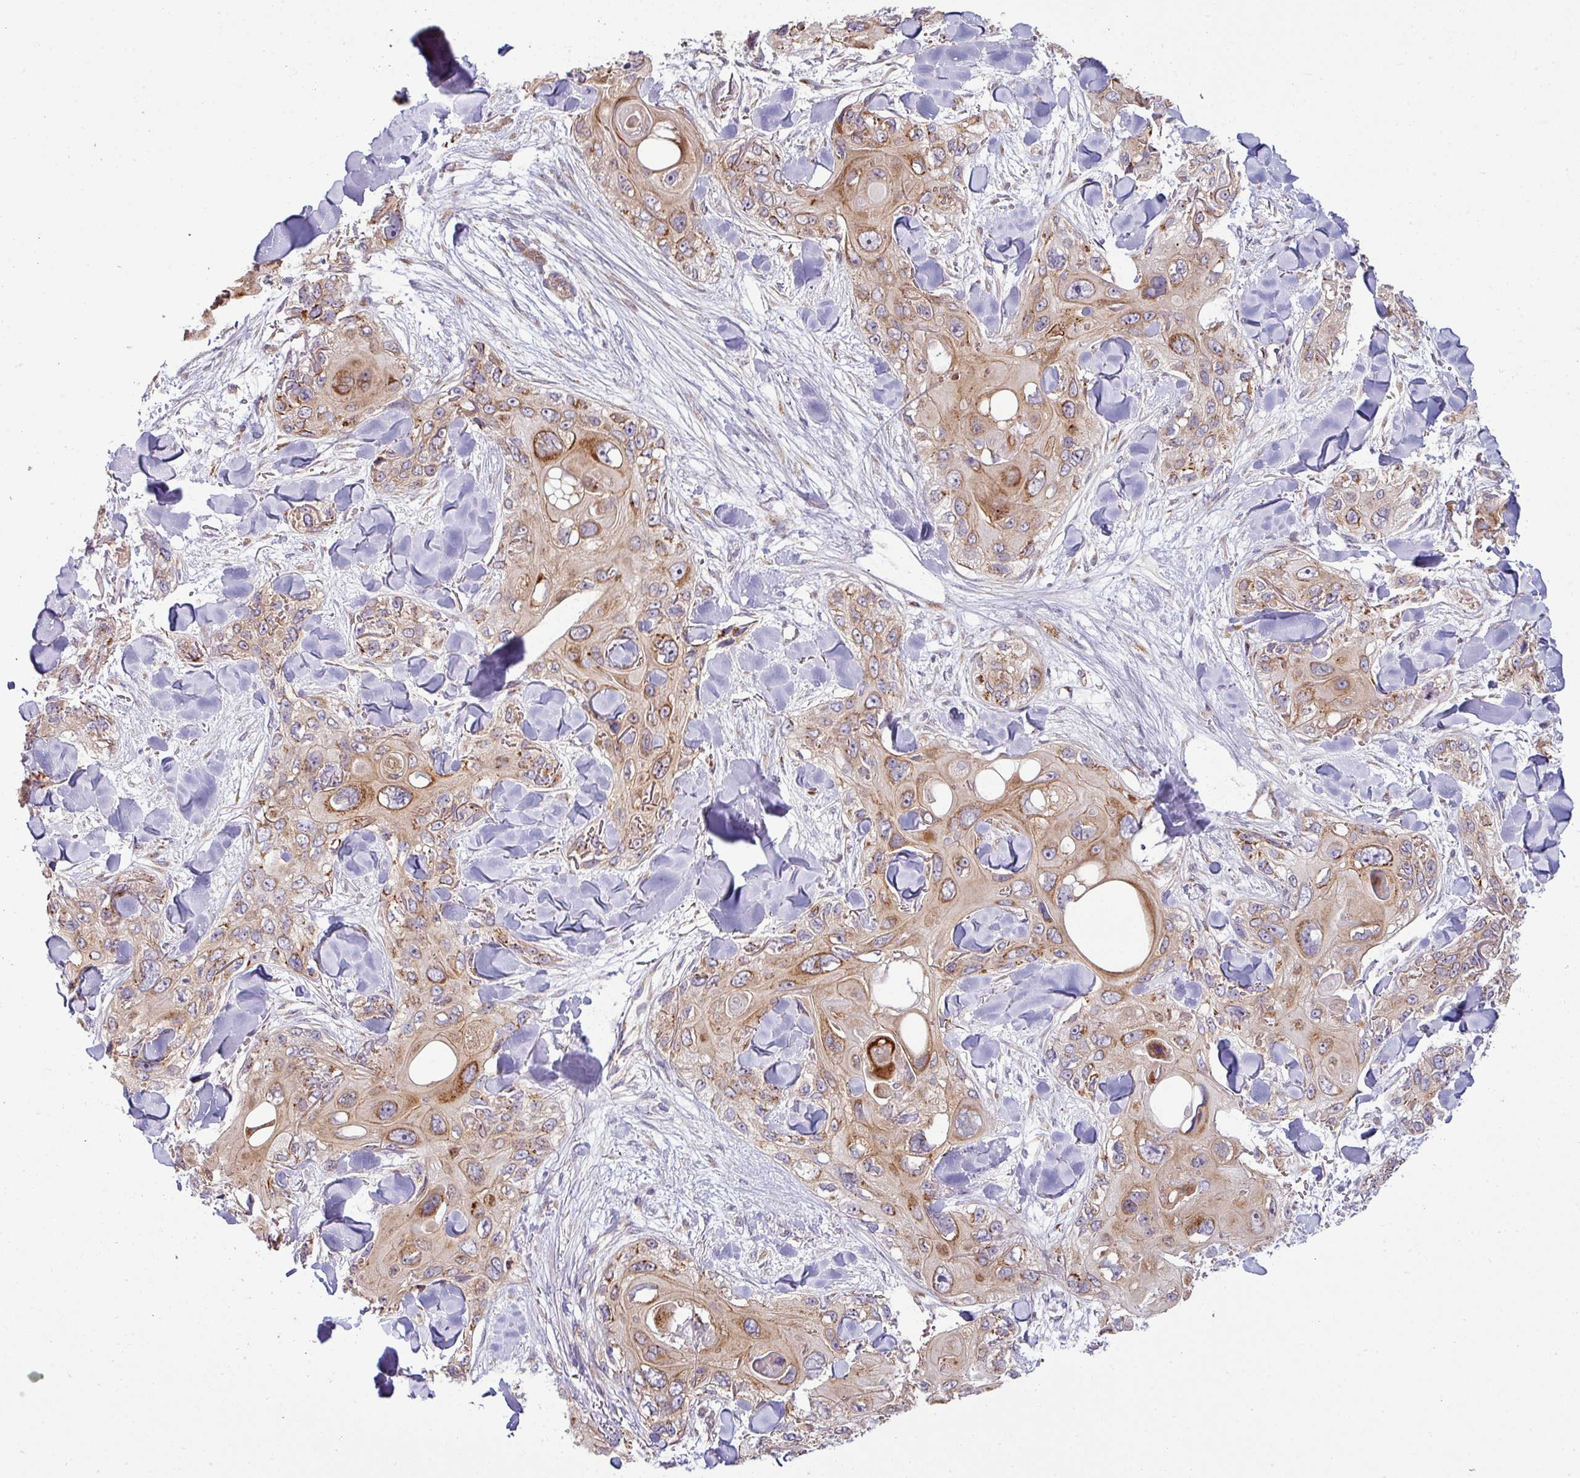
{"staining": {"intensity": "moderate", "quantity": ">75%", "location": "cytoplasmic/membranous"}, "tissue": "skin cancer", "cell_type": "Tumor cells", "image_type": "cancer", "snomed": [{"axis": "morphology", "description": "Normal tissue, NOS"}, {"axis": "morphology", "description": "Squamous cell carcinoma, NOS"}, {"axis": "topography", "description": "Skin"}], "caption": "Moderate cytoplasmic/membranous protein expression is present in approximately >75% of tumor cells in squamous cell carcinoma (skin).", "gene": "TIMMDC1", "patient": {"sex": "male", "age": 72}}